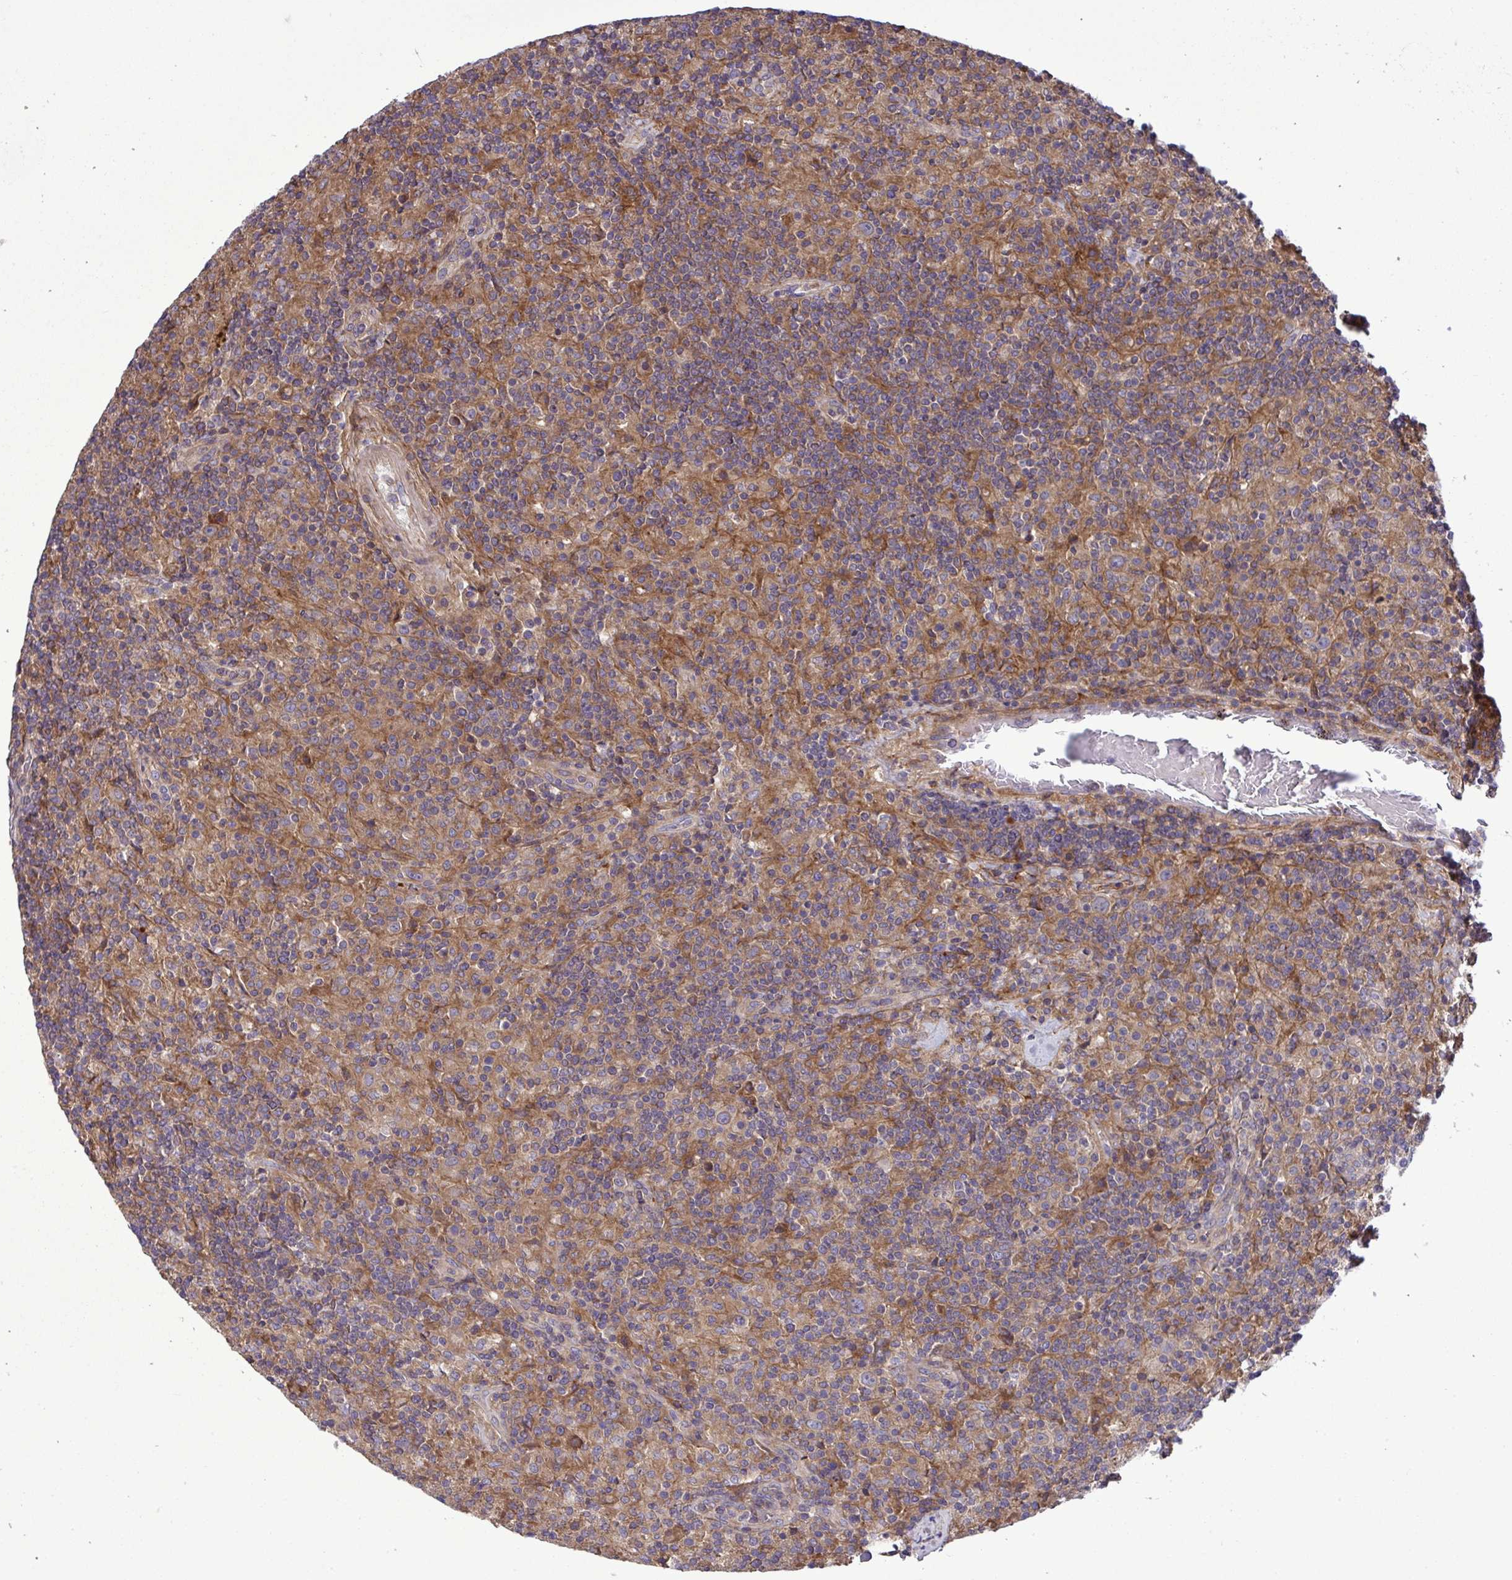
{"staining": {"intensity": "moderate", "quantity": "25%-75%", "location": "cytoplasmic/membranous"}, "tissue": "lymphoma", "cell_type": "Tumor cells", "image_type": "cancer", "snomed": [{"axis": "morphology", "description": "Hodgkin's disease, NOS"}, {"axis": "topography", "description": "Lymph node"}], "caption": "This histopathology image shows IHC staining of human lymphoma, with medium moderate cytoplasmic/membranous positivity in approximately 25%-75% of tumor cells.", "gene": "GRB14", "patient": {"sex": "male", "age": 70}}